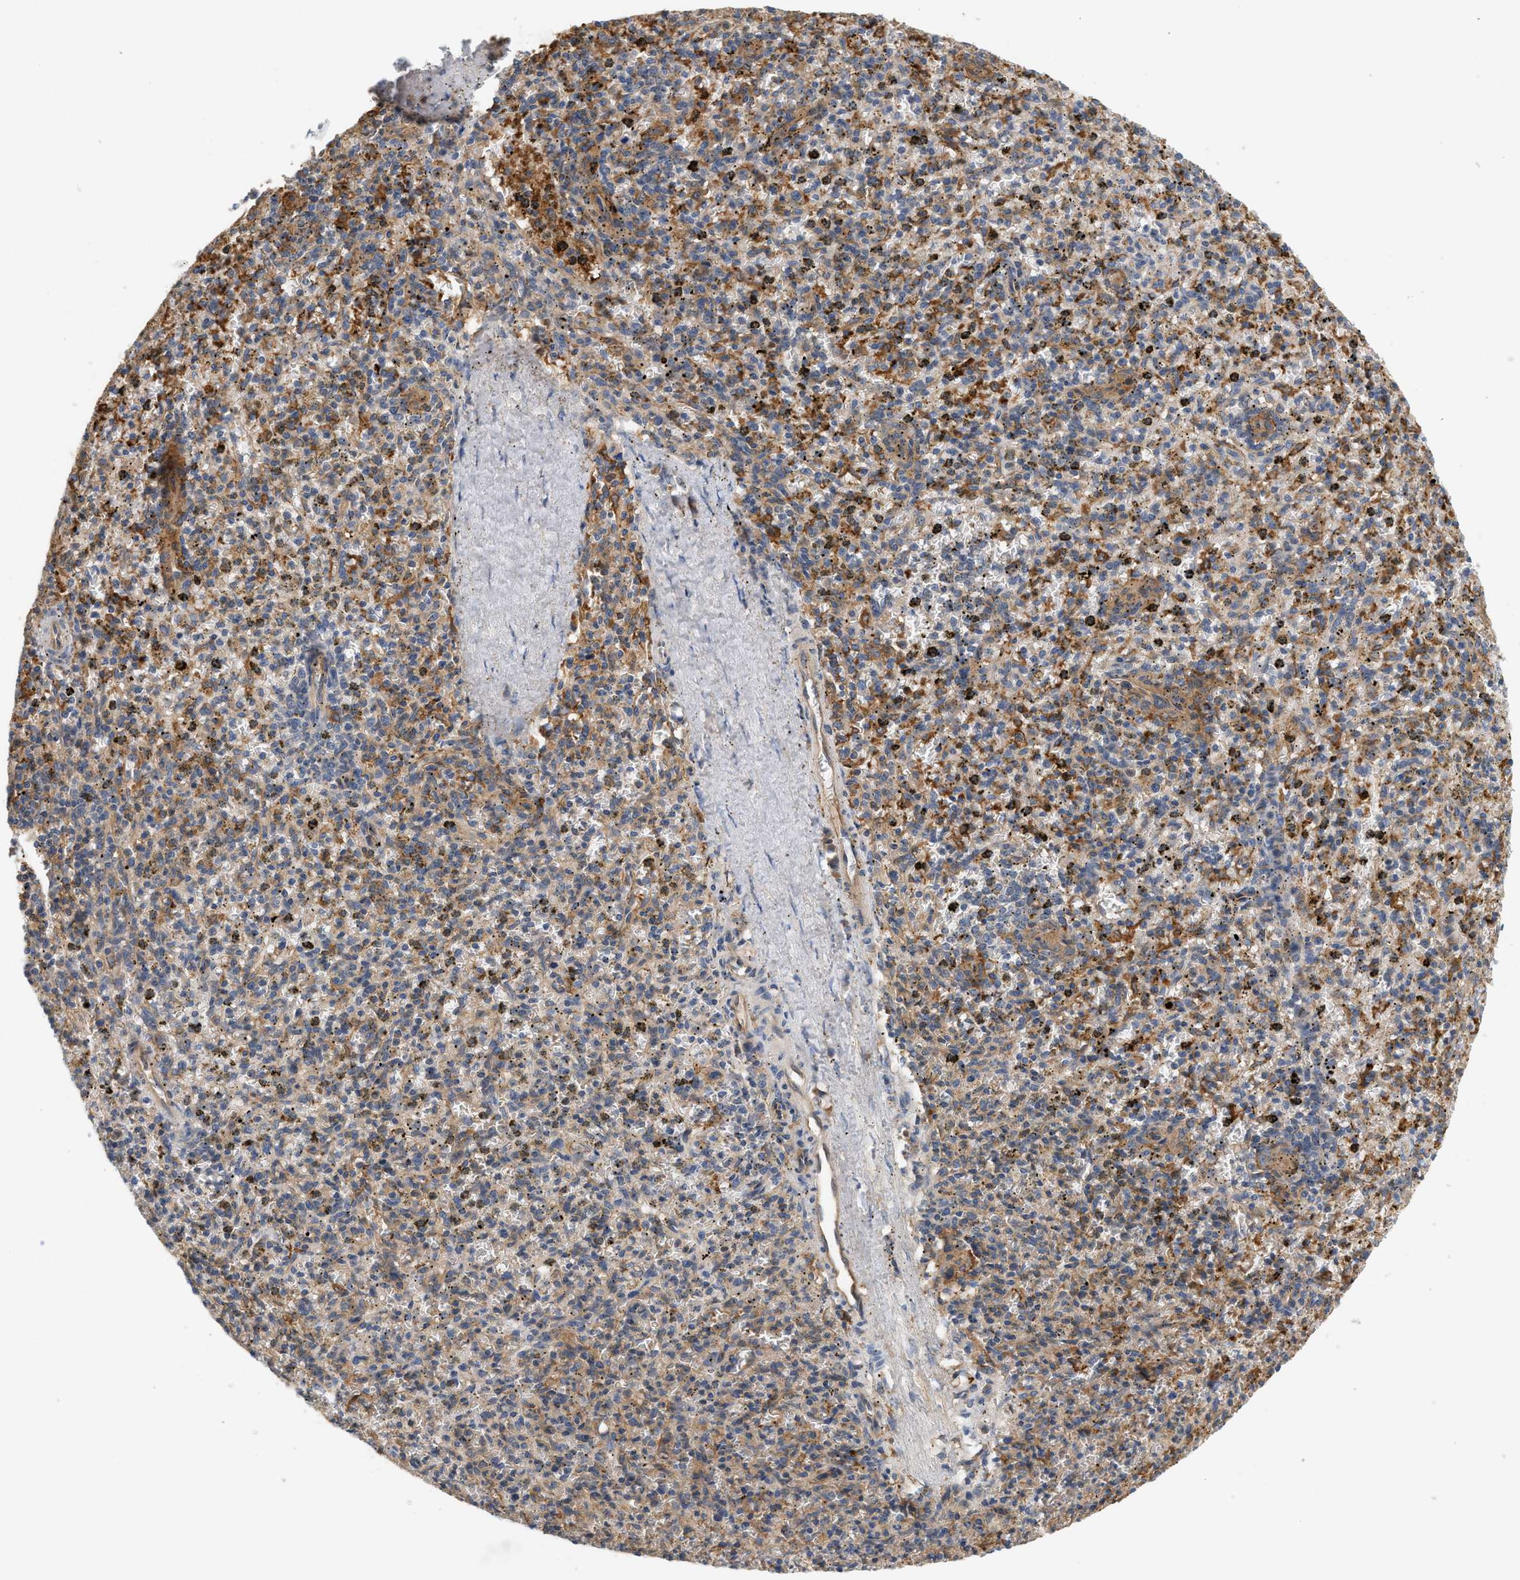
{"staining": {"intensity": "moderate", "quantity": "25%-75%", "location": "cytoplasmic/membranous"}, "tissue": "spleen", "cell_type": "Cells in red pulp", "image_type": "normal", "snomed": [{"axis": "morphology", "description": "Normal tissue, NOS"}, {"axis": "topography", "description": "Spleen"}], "caption": "This micrograph shows unremarkable spleen stained with immunohistochemistry to label a protein in brown. The cytoplasmic/membranous of cells in red pulp show moderate positivity for the protein. Nuclei are counter-stained blue.", "gene": "CTXN1", "patient": {"sex": "male", "age": 72}}